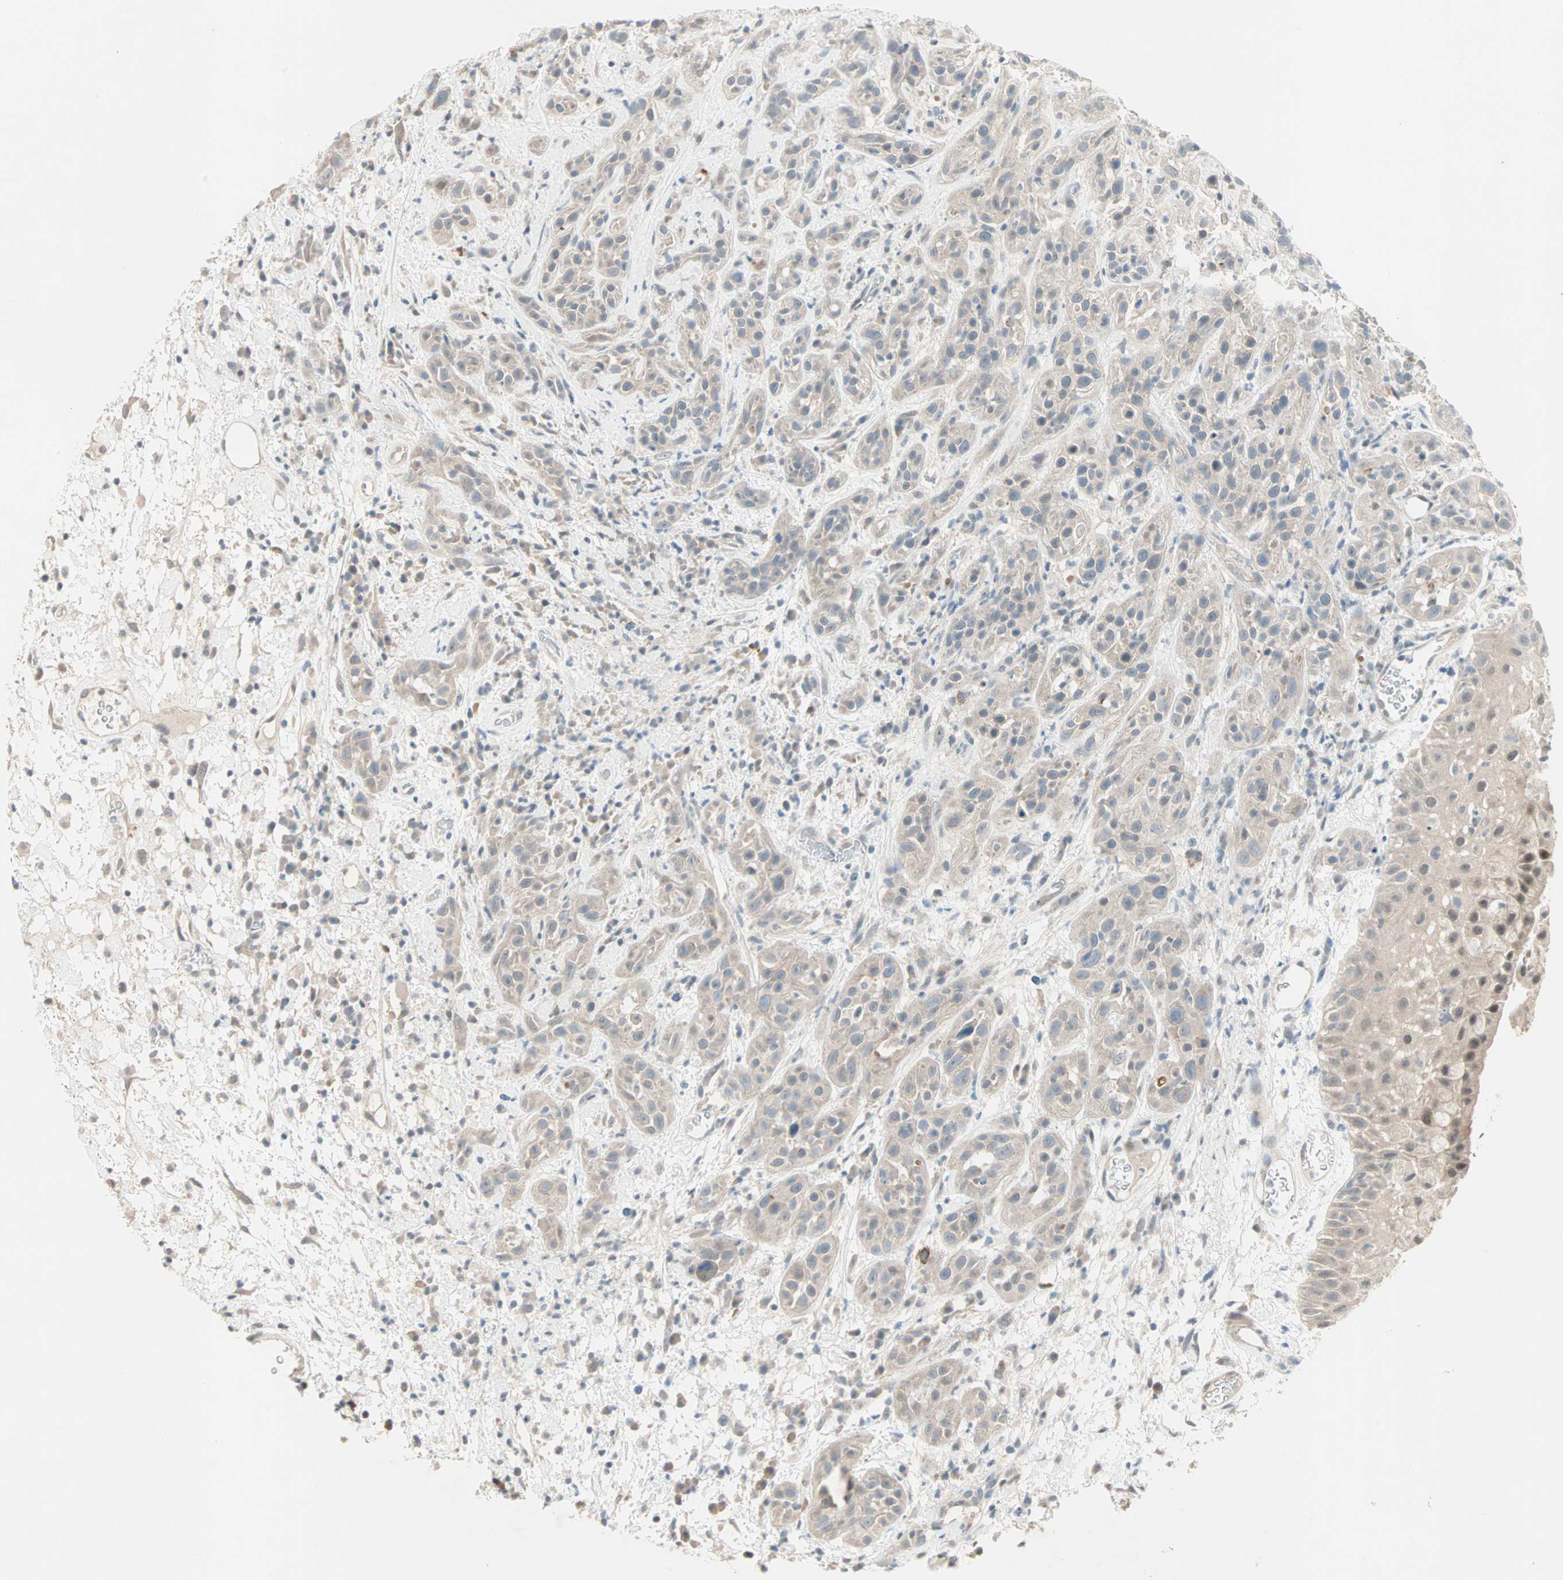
{"staining": {"intensity": "weak", "quantity": ">75%", "location": "cytoplasmic/membranous"}, "tissue": "head and neck cancer", "cell_type": "Tumor cells", "image_type": "cancer", "snomed": [{"axis": "morphology", "description": "Squamous cell carcinoma, NOS"}, {"axis": "topography", "description": "Head-Neck"}], "caption": "Immunohistochemical staining of human head and neck squamous cell carcinoma exhibits low levels of weak cytoplasmic/membranous protein expression in about >75% of tumor cells.", "gene": "RTL6", "patient": {"sex": "male", "age": 62}}